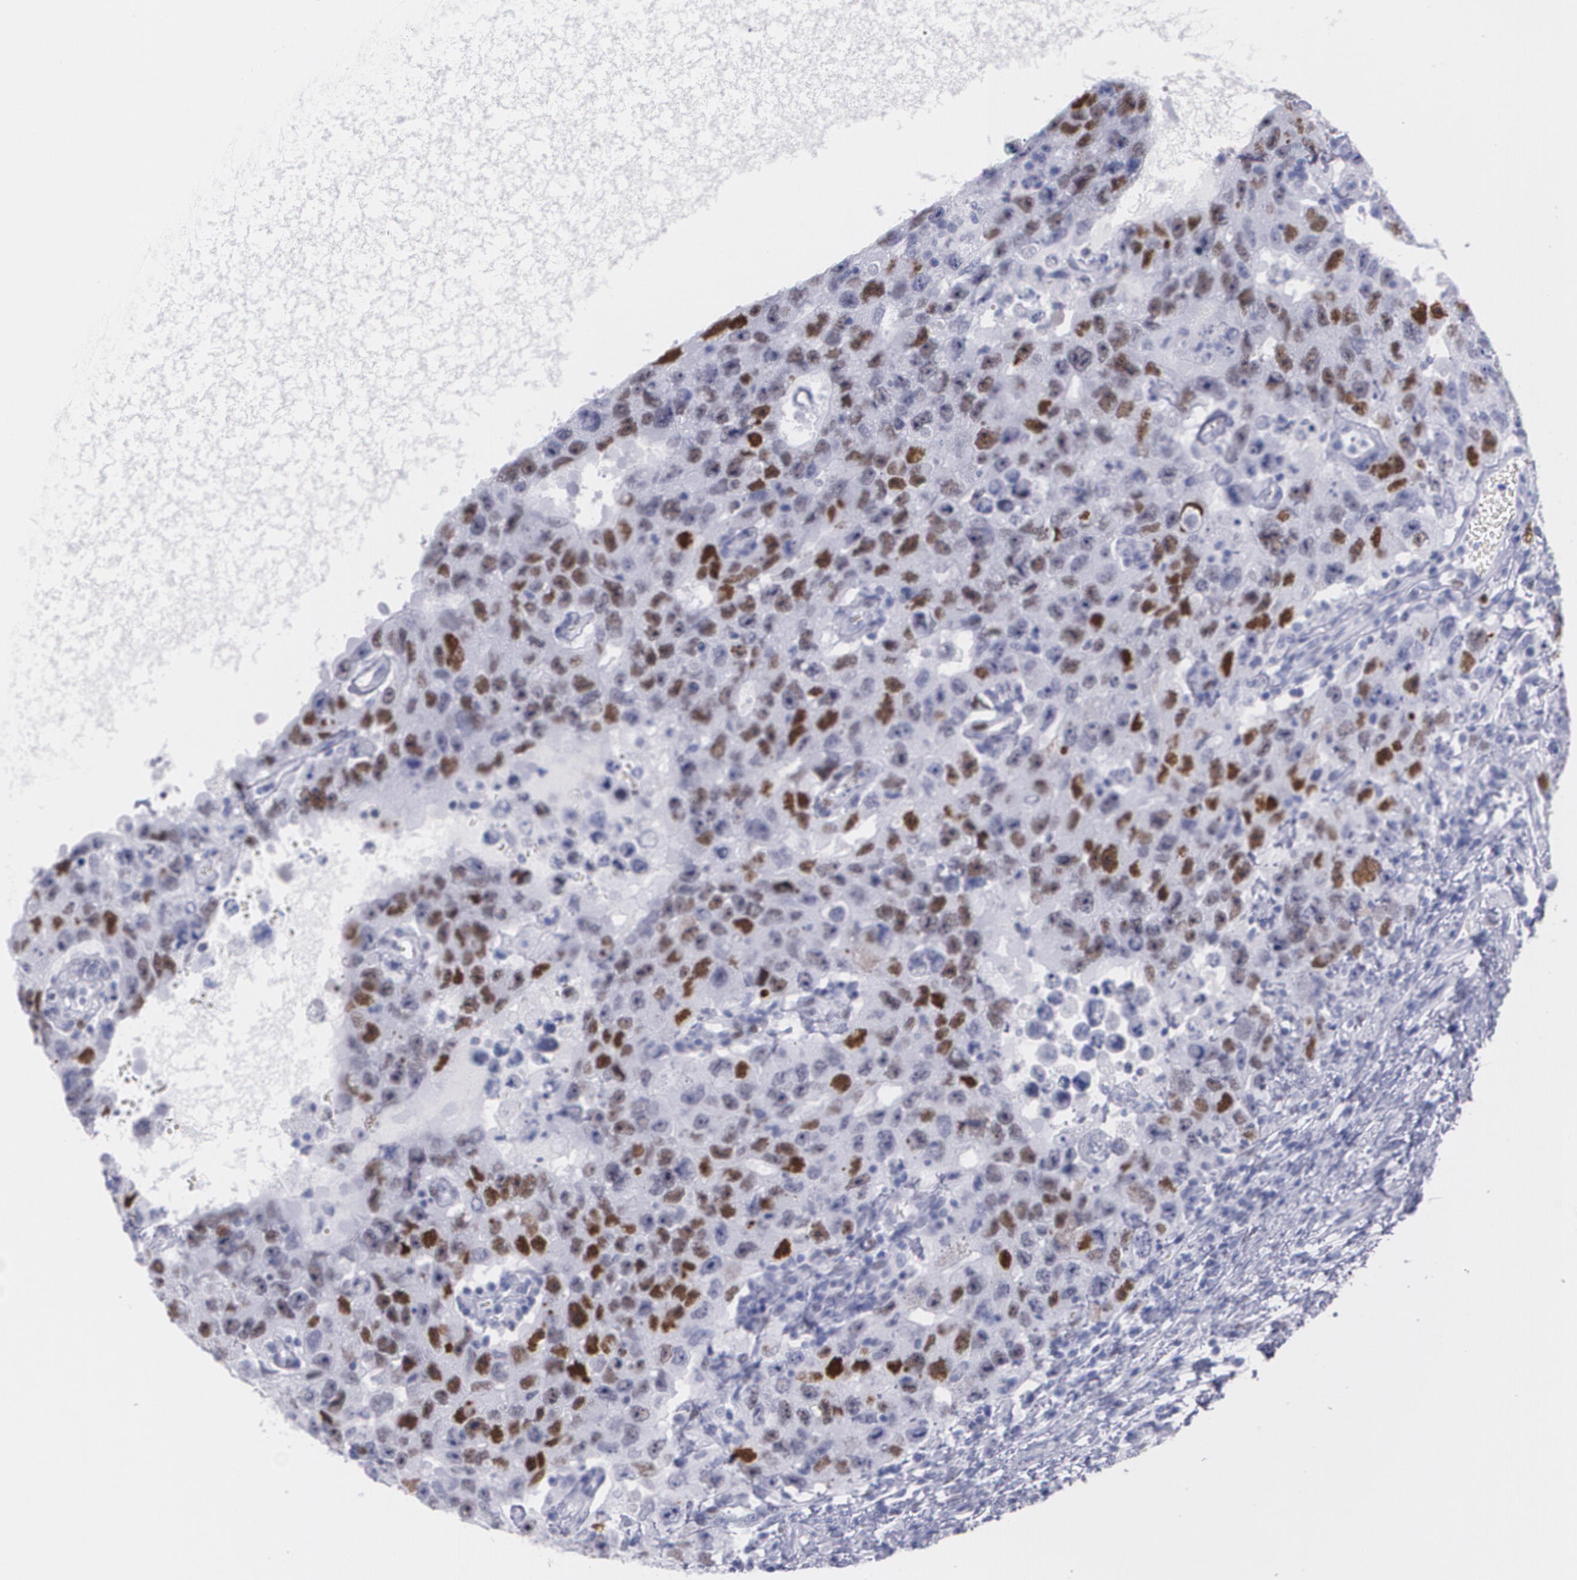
{"staining": {"intensity": "strong", "quantity": "25%-75%", "location": "nuclear"}, "tissue": "testis cancer", "cell_type": "Tumor cells", "image_type": "cancer", "snomed": [{"axis": "morphology", "description": "Carcinoma, Embryonal, NOS"}, {"axis": "topography", "description": "Testis"}], "caption": "Testis cancer stained with a protein marker demonstrates strong staining in tumor cells.", "gene": "TP53", "patient": {"sex": "male", "age": 26}}